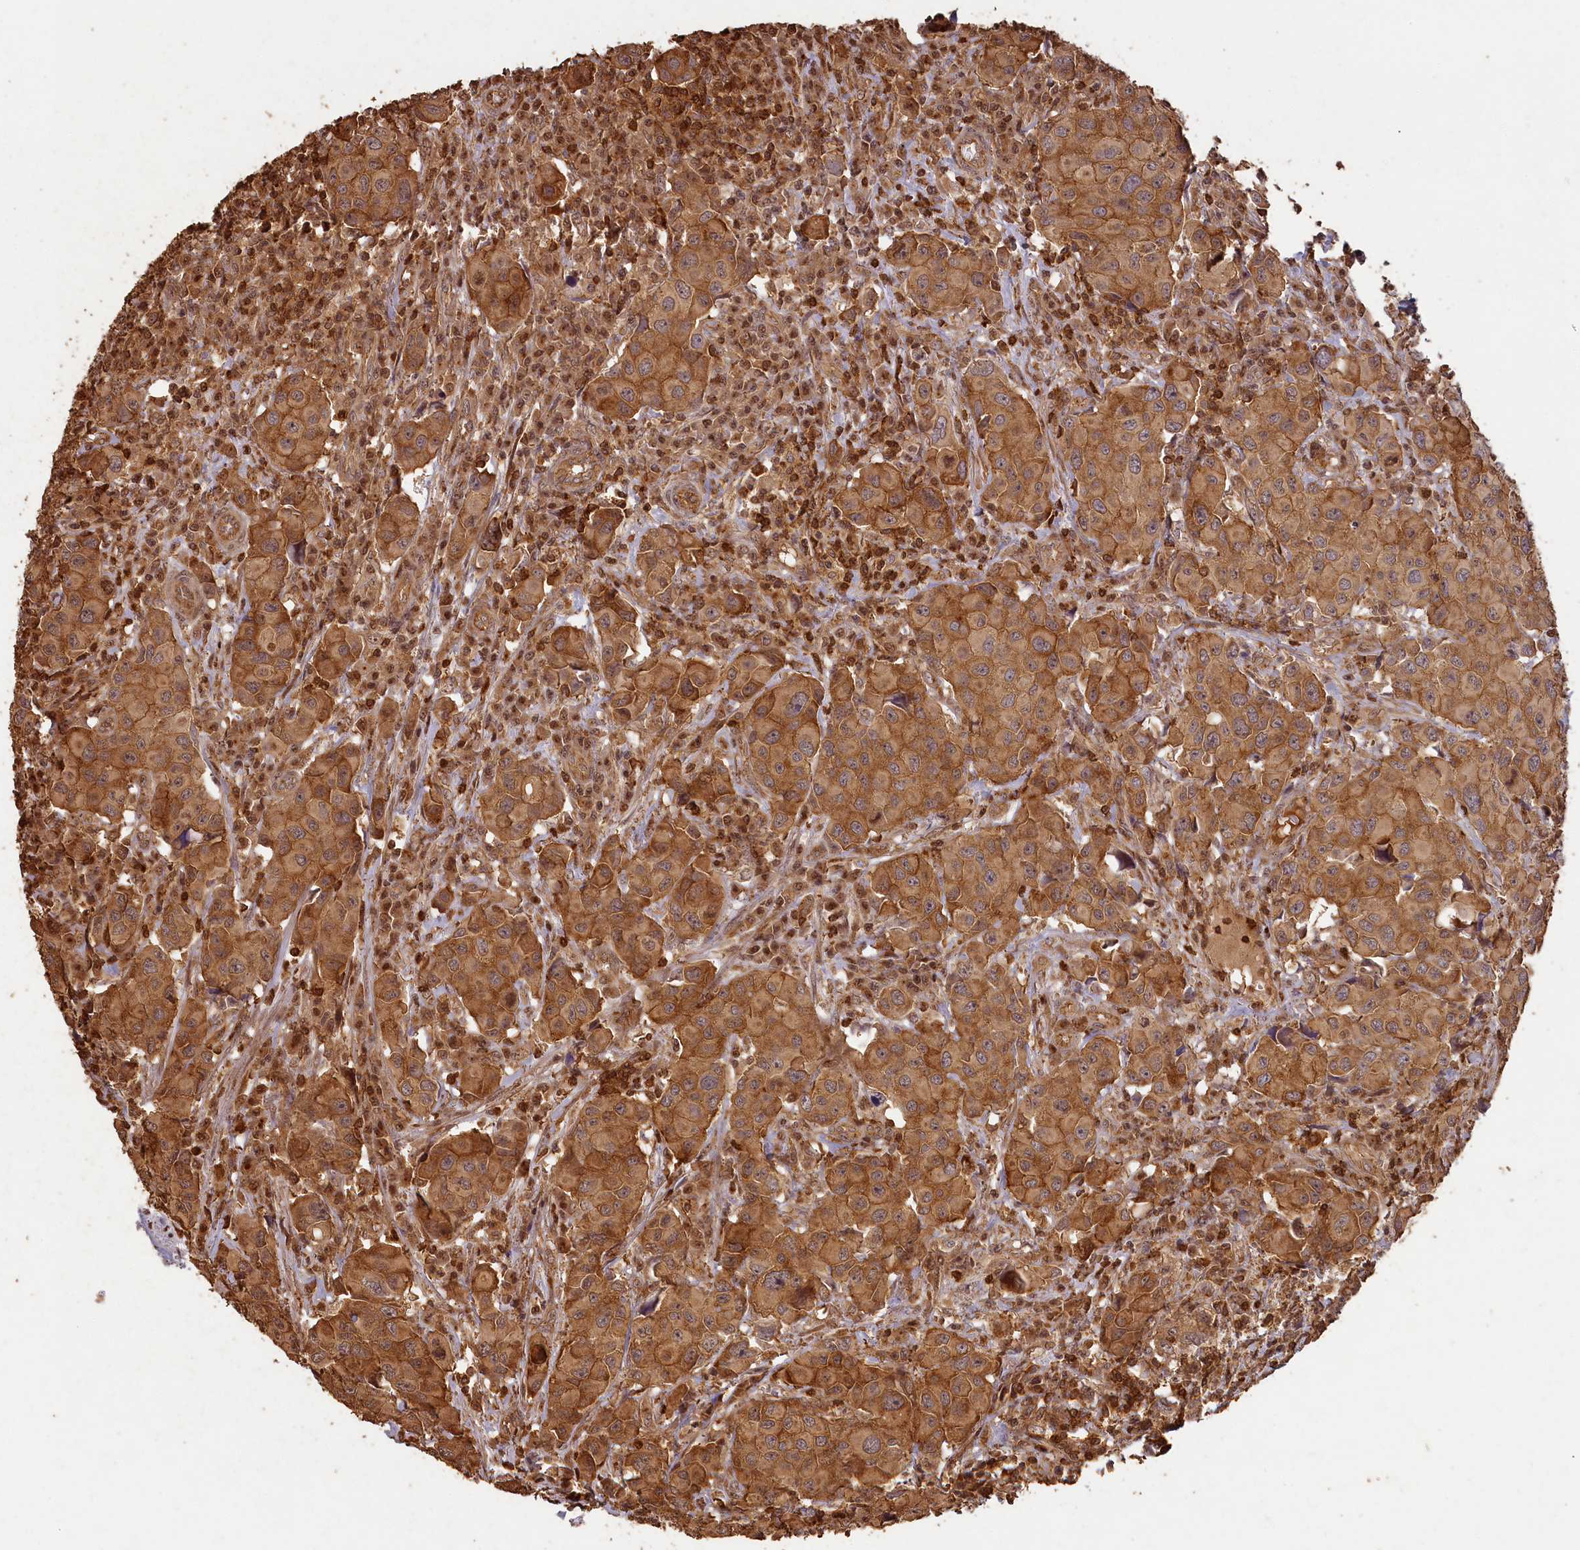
{"staining": {"intensity": "moderate", "quantity": ">75%", "location": "cytoplasmic/membranous"}, "tissue": "urothelial cancer", "cell_type": "Tumor cells", "image_type": "cancer", "snomed": [{"axis": "morphology", "description": "Urothelial carcinoma, High grade"}, {"axis": "topography", "description": "Urinary bladder"}], "caption": "This histopathology image demonstrates IHC staining of urothelial cancer, with medium moderate cytoplasmic/membranous positivity in approximately >75% of tumor cells.", "gene": "MADD", "patient": {"sex": "female", "age": 75}}